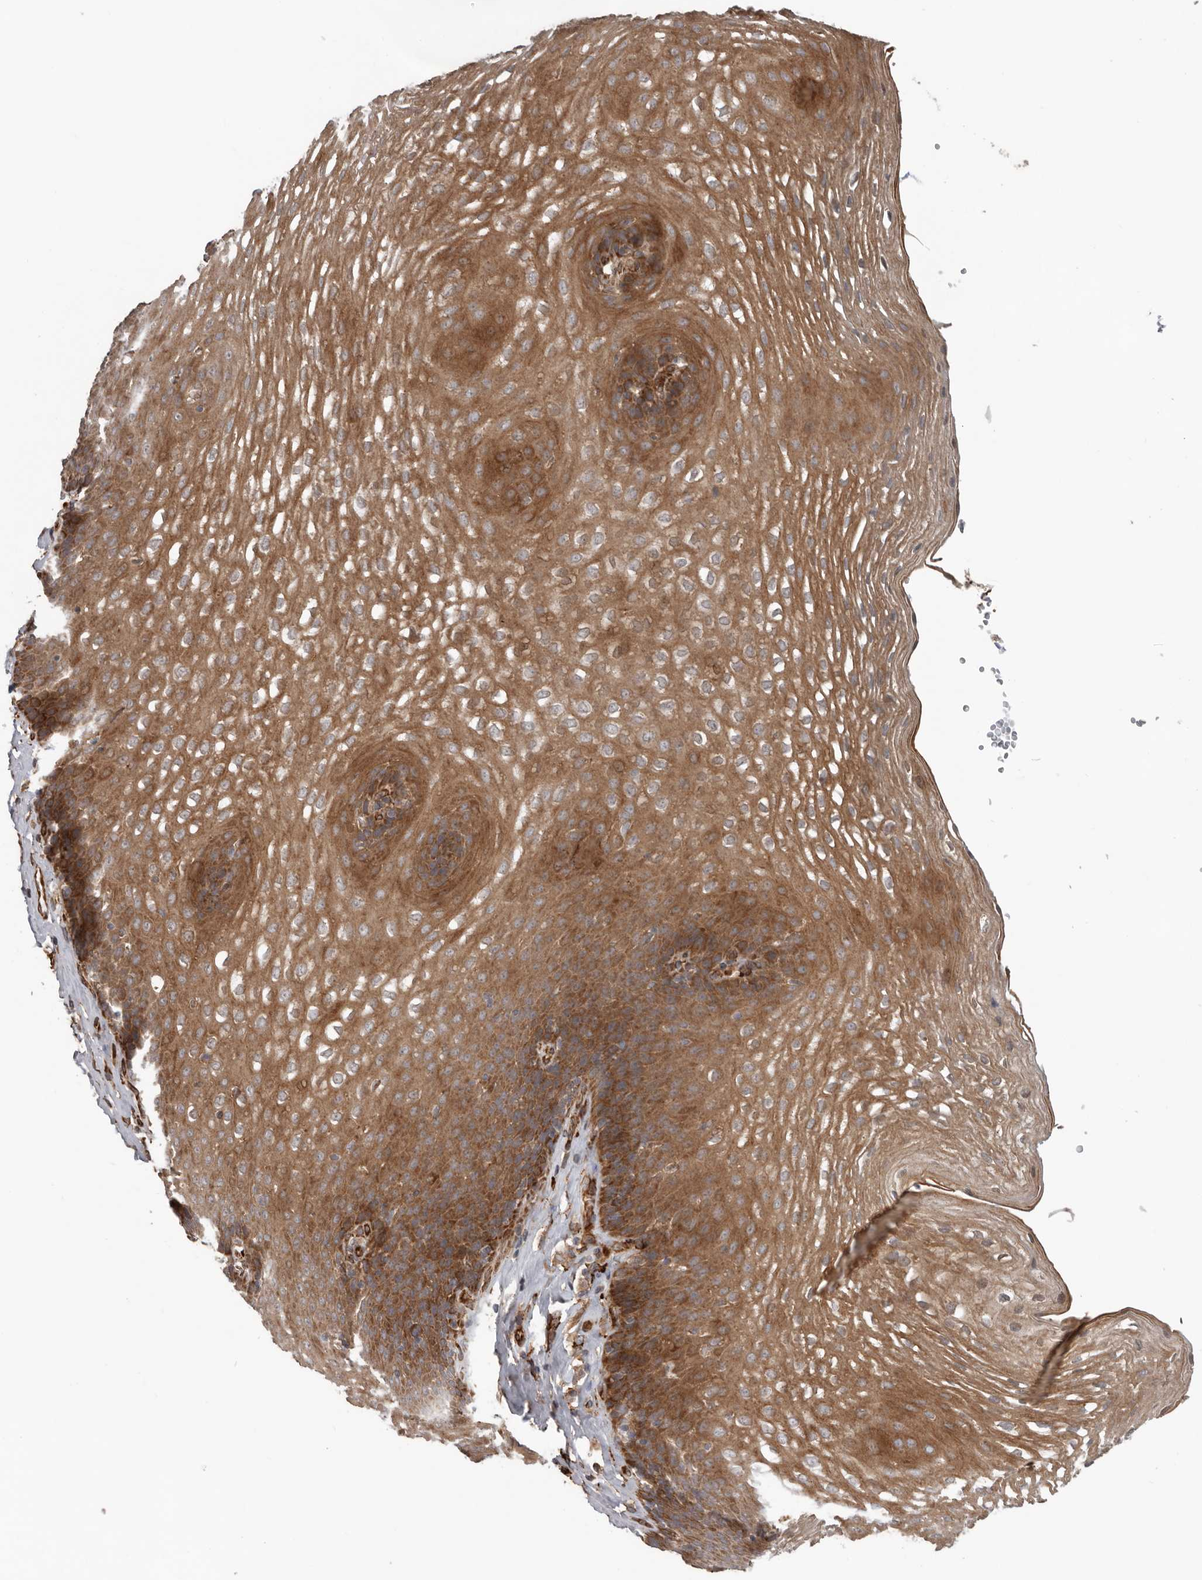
{"staining": {"intensity": "moderate", "quantity": ">75%", "location": "cytoplasmic/membranous"}, "tissue": "esophagus", "cell_type": "Squamous epithelial cells", "image_type": "normal", "snomed": [{"axis": "morphology", "description": "Normal tissue, NOS"}, {"axis": "topography", "description": "Esophagus"}], "caption": "A high-resolution micrograph shows immunohistochemistry staining of normal esophagus, which demonstrates moderate cytoplasmic/membranous positivity in approximately >75% of squamous epithelial cells.", "gene": "CEP350", "patient": {"sex": "female", "age": 66}}